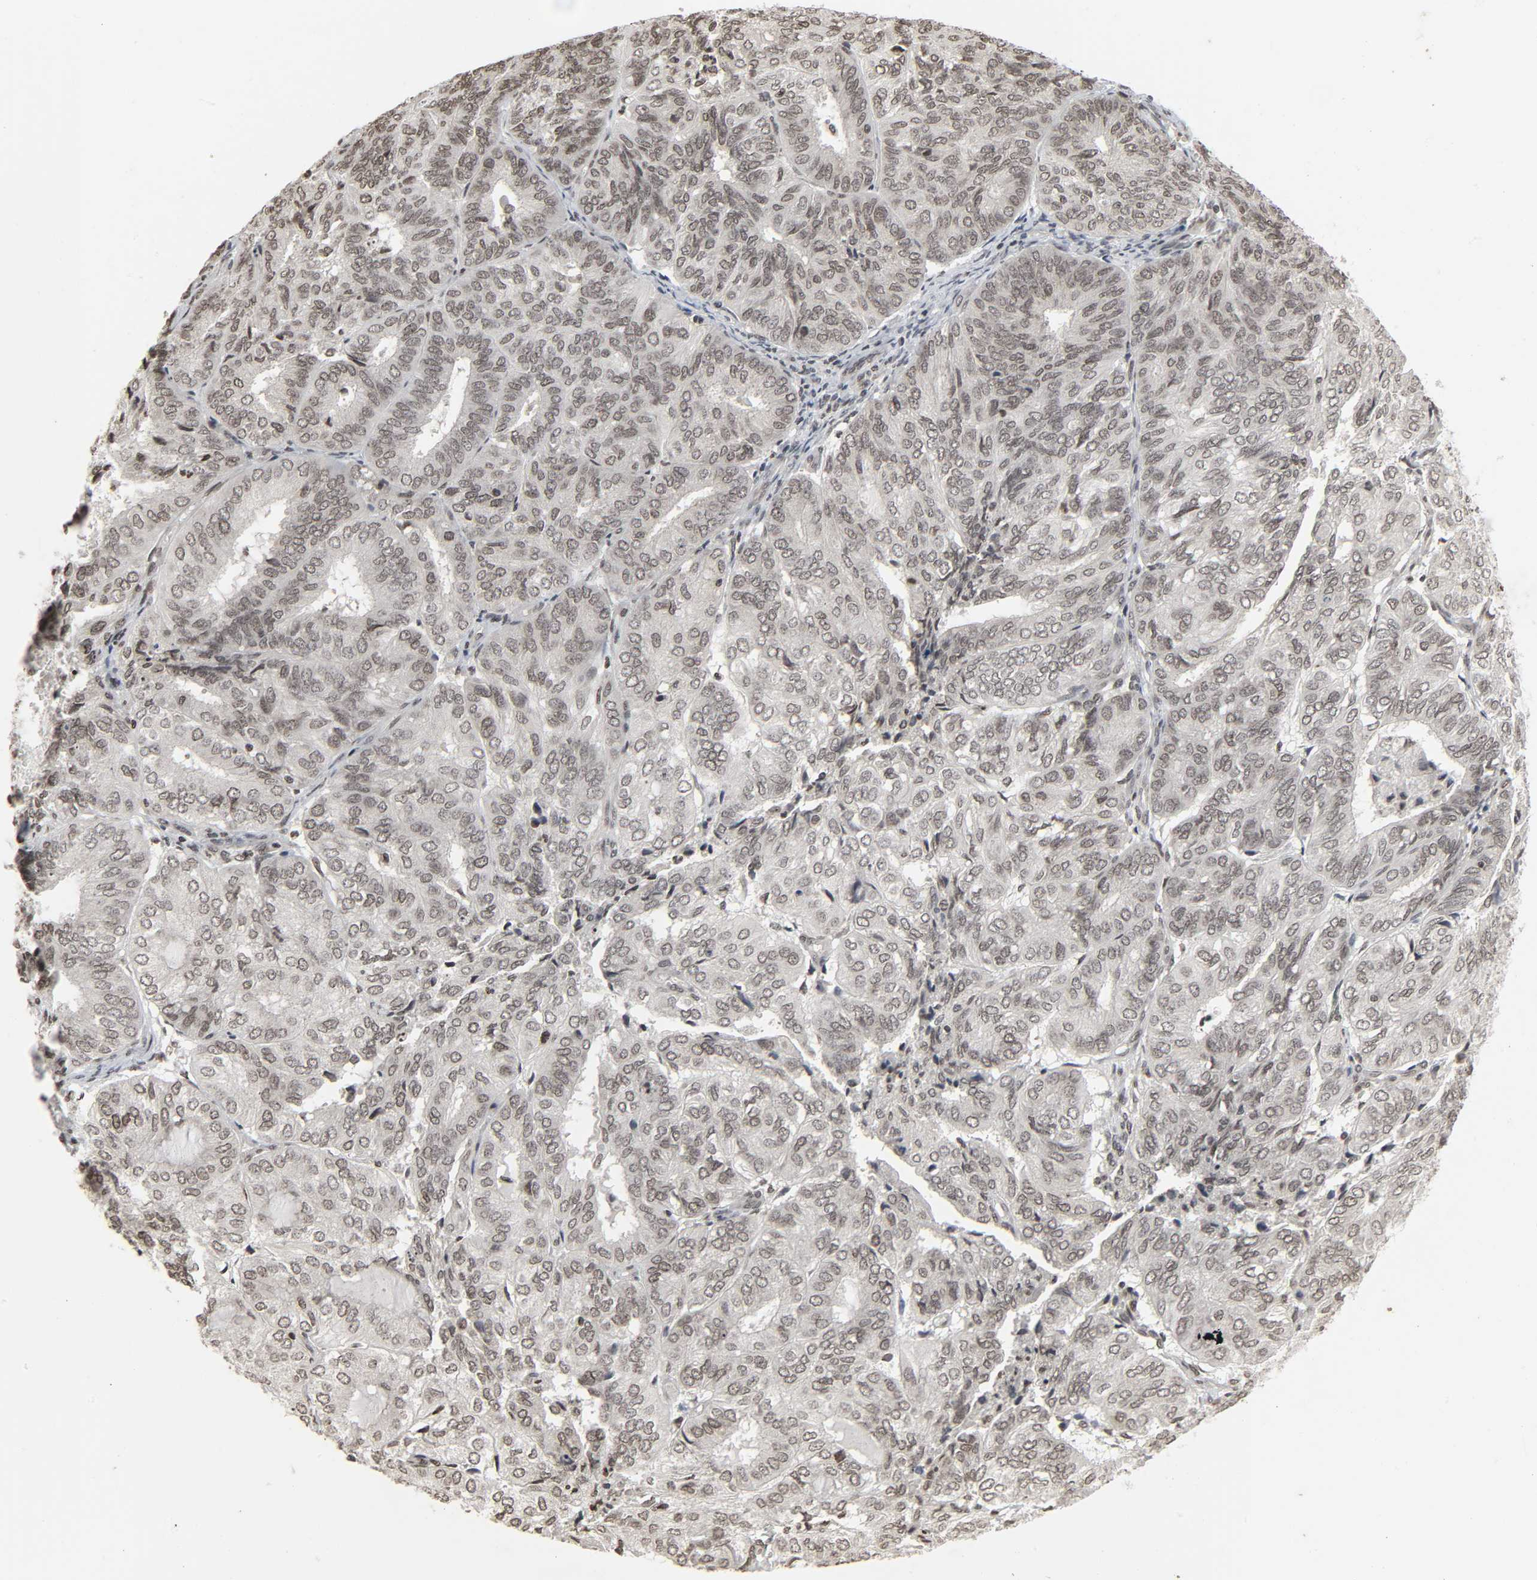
{"staining": {"intensity": "moderate", "quantity": ">75%", "location": "nuclear"}, "tissue": "endometrial cancer", "cell_type": "Tumor cells", "image_type": "cancer", "snomed": [{"axis": "morphology", "description": "Adenocarcinoma, NOS"}, {"axis": "topography", "description": "Uterus"}], "caption": "Tumor cells demonstrate medium levels of moderate nuclear positivity in approximately >75% of cells in human endometrial cancer (adenocarcinoma).", "gene": "ELAVL1", "patient": {"sex": "female", "age": 60}}